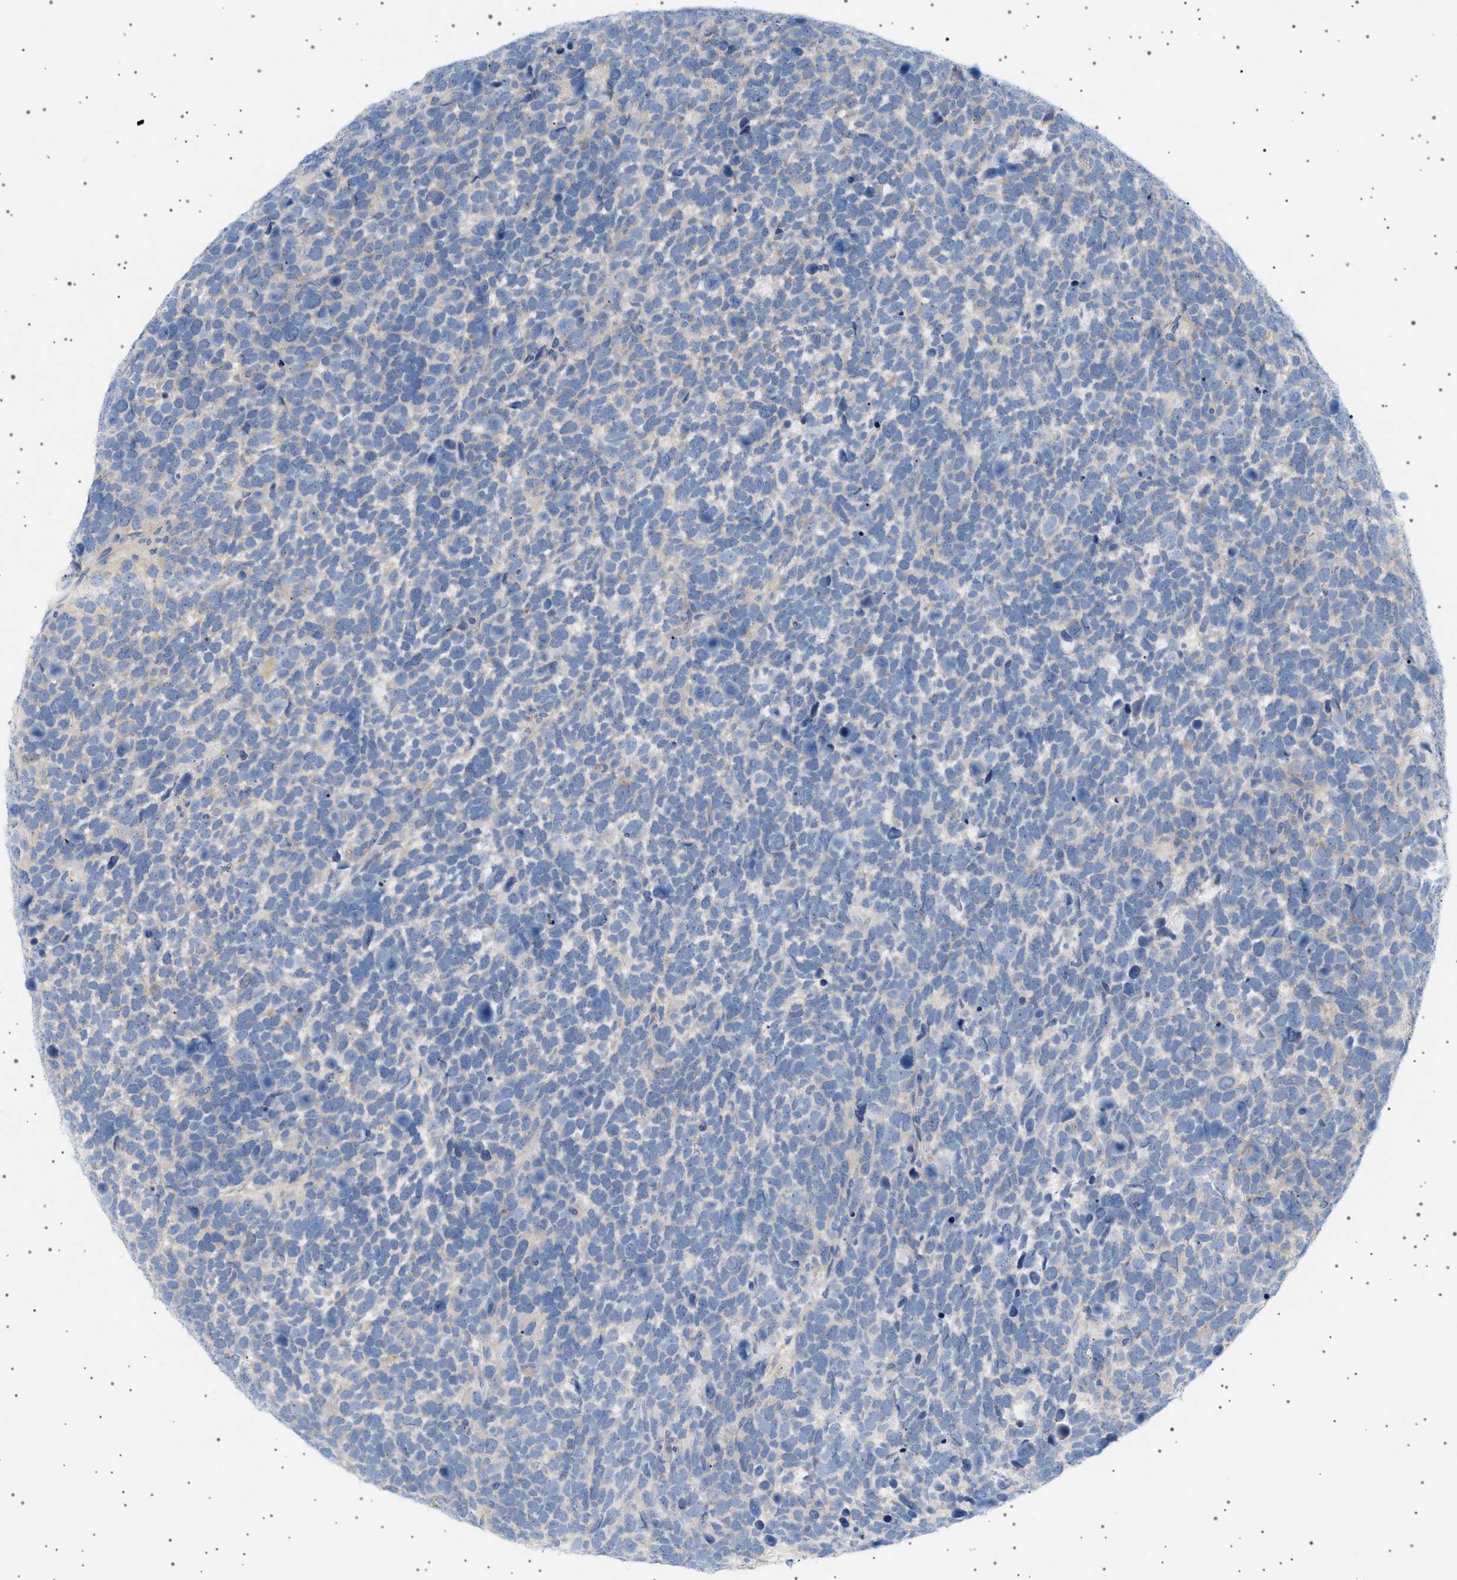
{"staining": {"intensity": "negative", "quantity": "none", "location": "none"}, "tissue": "urothelial cancer", "cell_type": "Tumor cells", "image_type": "cancer", "snomed": [{"axis": "morphology", "description": "Urothelial carcinoma, High grade"}, {"axis": "topography", "description": "Urinary bladder"}], "caption": "Urothelial cancer was stained to show a protein in brown. There is no significant positivity in tumor cells.", "gene": "ADCY10", "patient": {"sex": "female", "age": 82}}